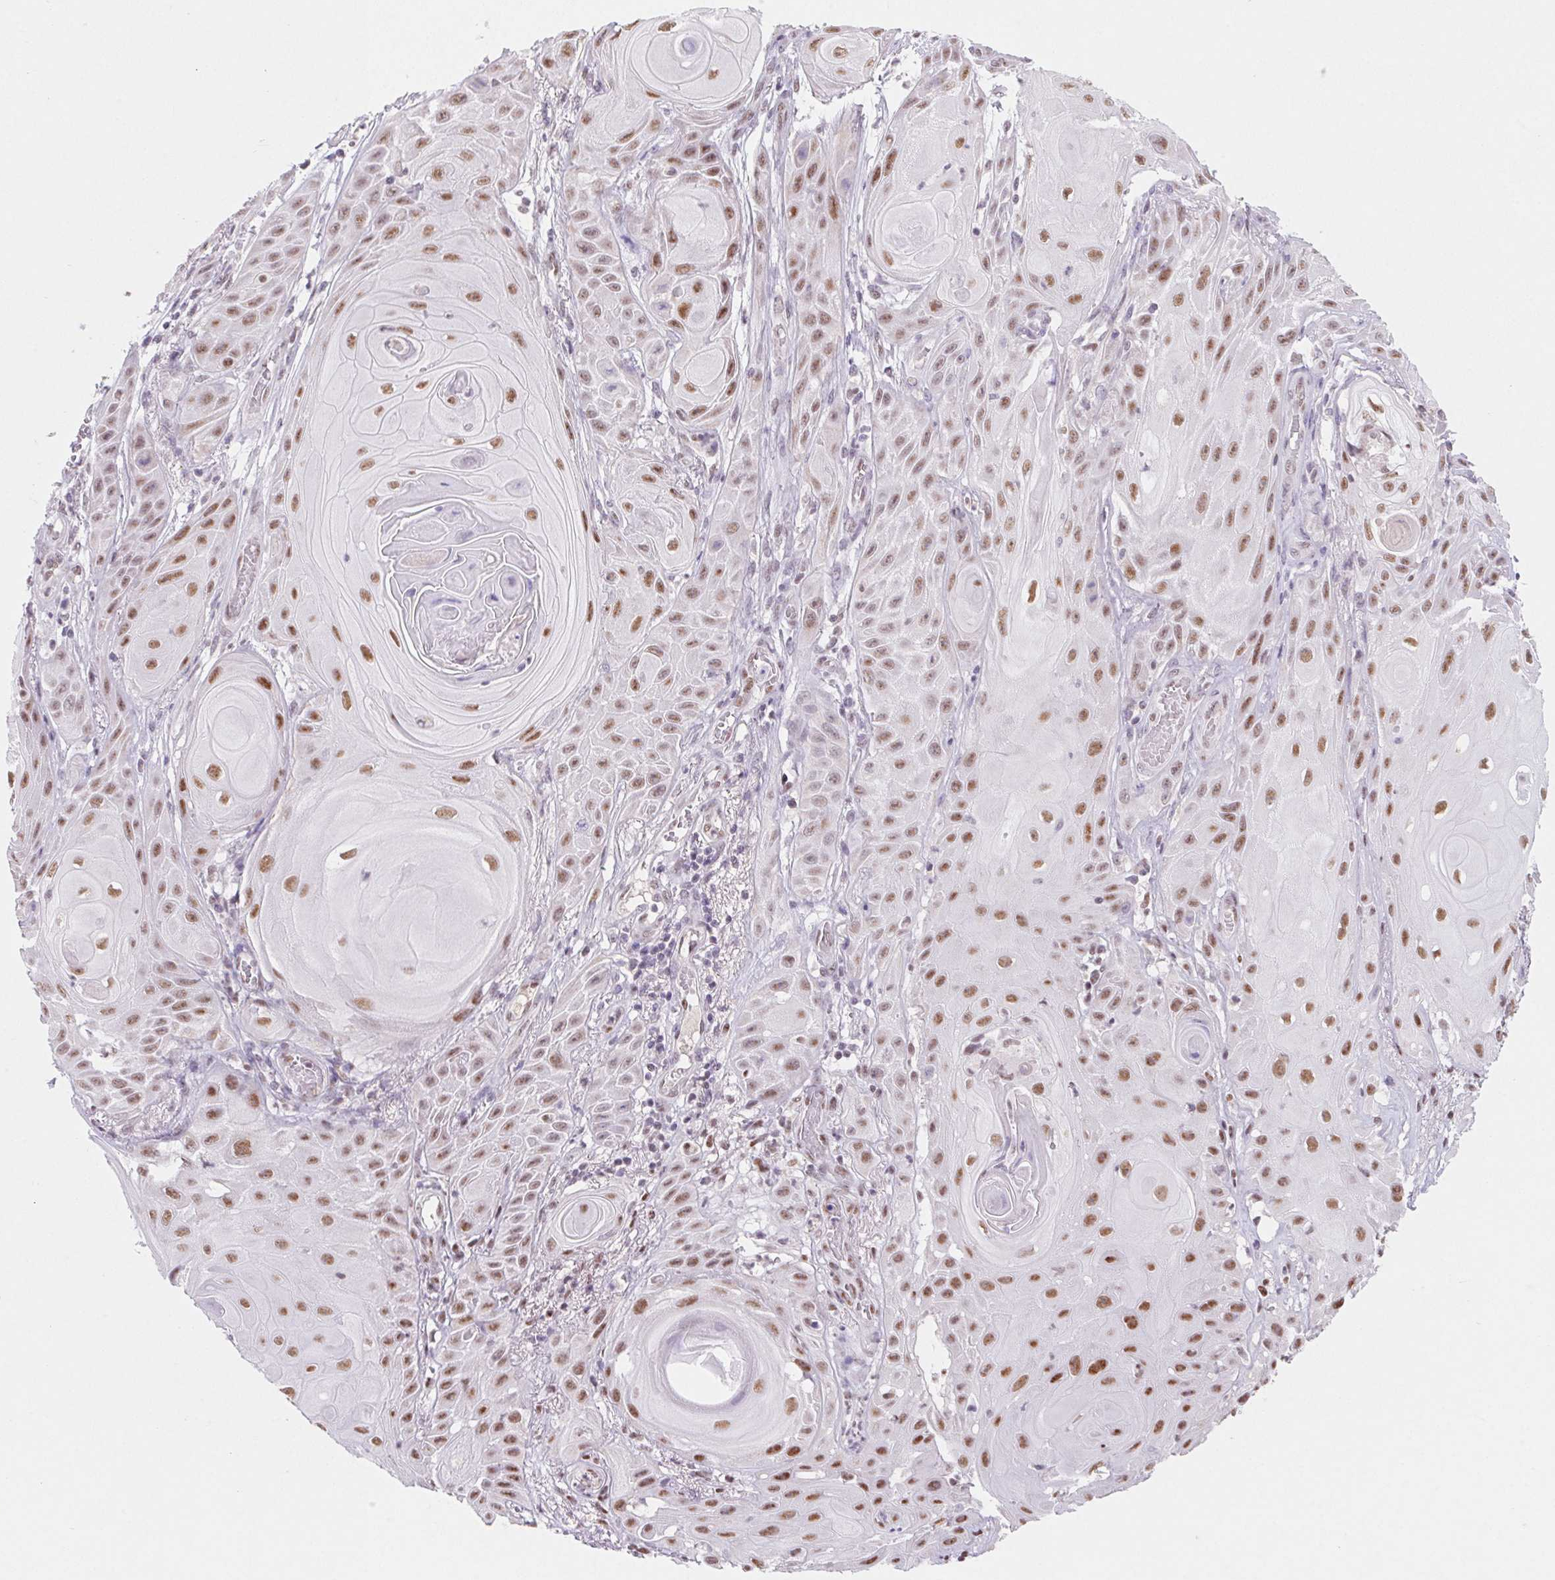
{"staining": {"intensity": "moderate", "quantity": ">75%", "location": "nuclear"}, "tissue": "skin cancer", "cell_type": "Tumor cells", "image_type": "cancer", "snomed": [{"axis": "morphology", "description": "Squamous cell carcinoma, NOS"}, {"axis": "topography", "description": "Skin"}], "caption": "The image demonstrates immunohistochemical staining of squamous cell carcinoma (skin). There is moderate nuclear staining is appreciated in about >75% of tumor cells.", "gene": "DPPA5", "patient": {"sex": "male", "age": 62}}